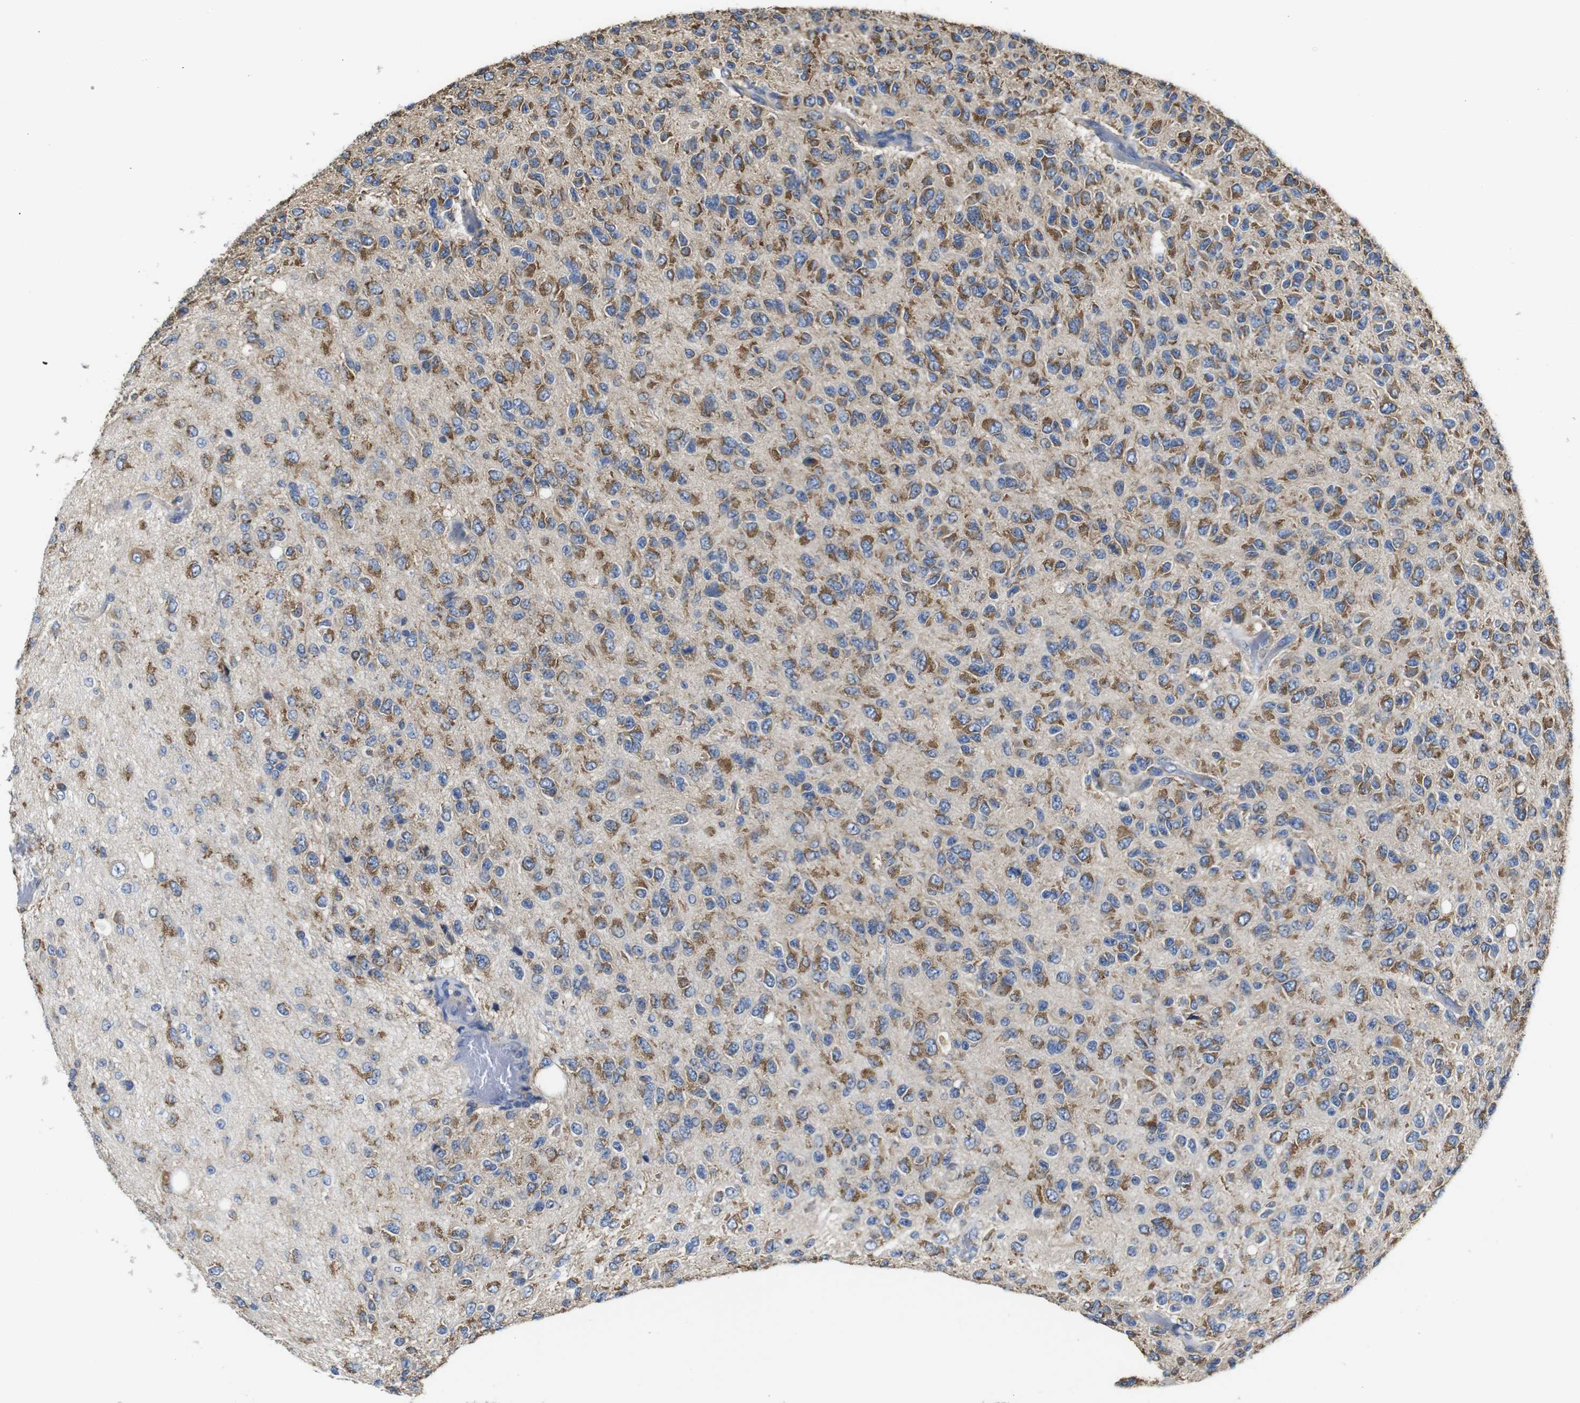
{"staining": {"intensity": "moderate", "quantity": ">75%", "location": "cytoplasmic/membranous"}, "tissue": "glioma", "cell_type": "Tumor cells", "image_type": "cancer", "snomed": [{"axis": "morphology", "description": "Glioma, malignant, High grade"}, {"axis": "topography", "description": "pancreas cauda"}], "caption": "Immunohistochemical staining of malignant glioma (high-grade) demonstrates medium levels of moderate cytoplasmic/membranous expression in approximately >75% of tumor cells.", "gene": "PPIB", "patient": {"sex": "male", "age": 60}}